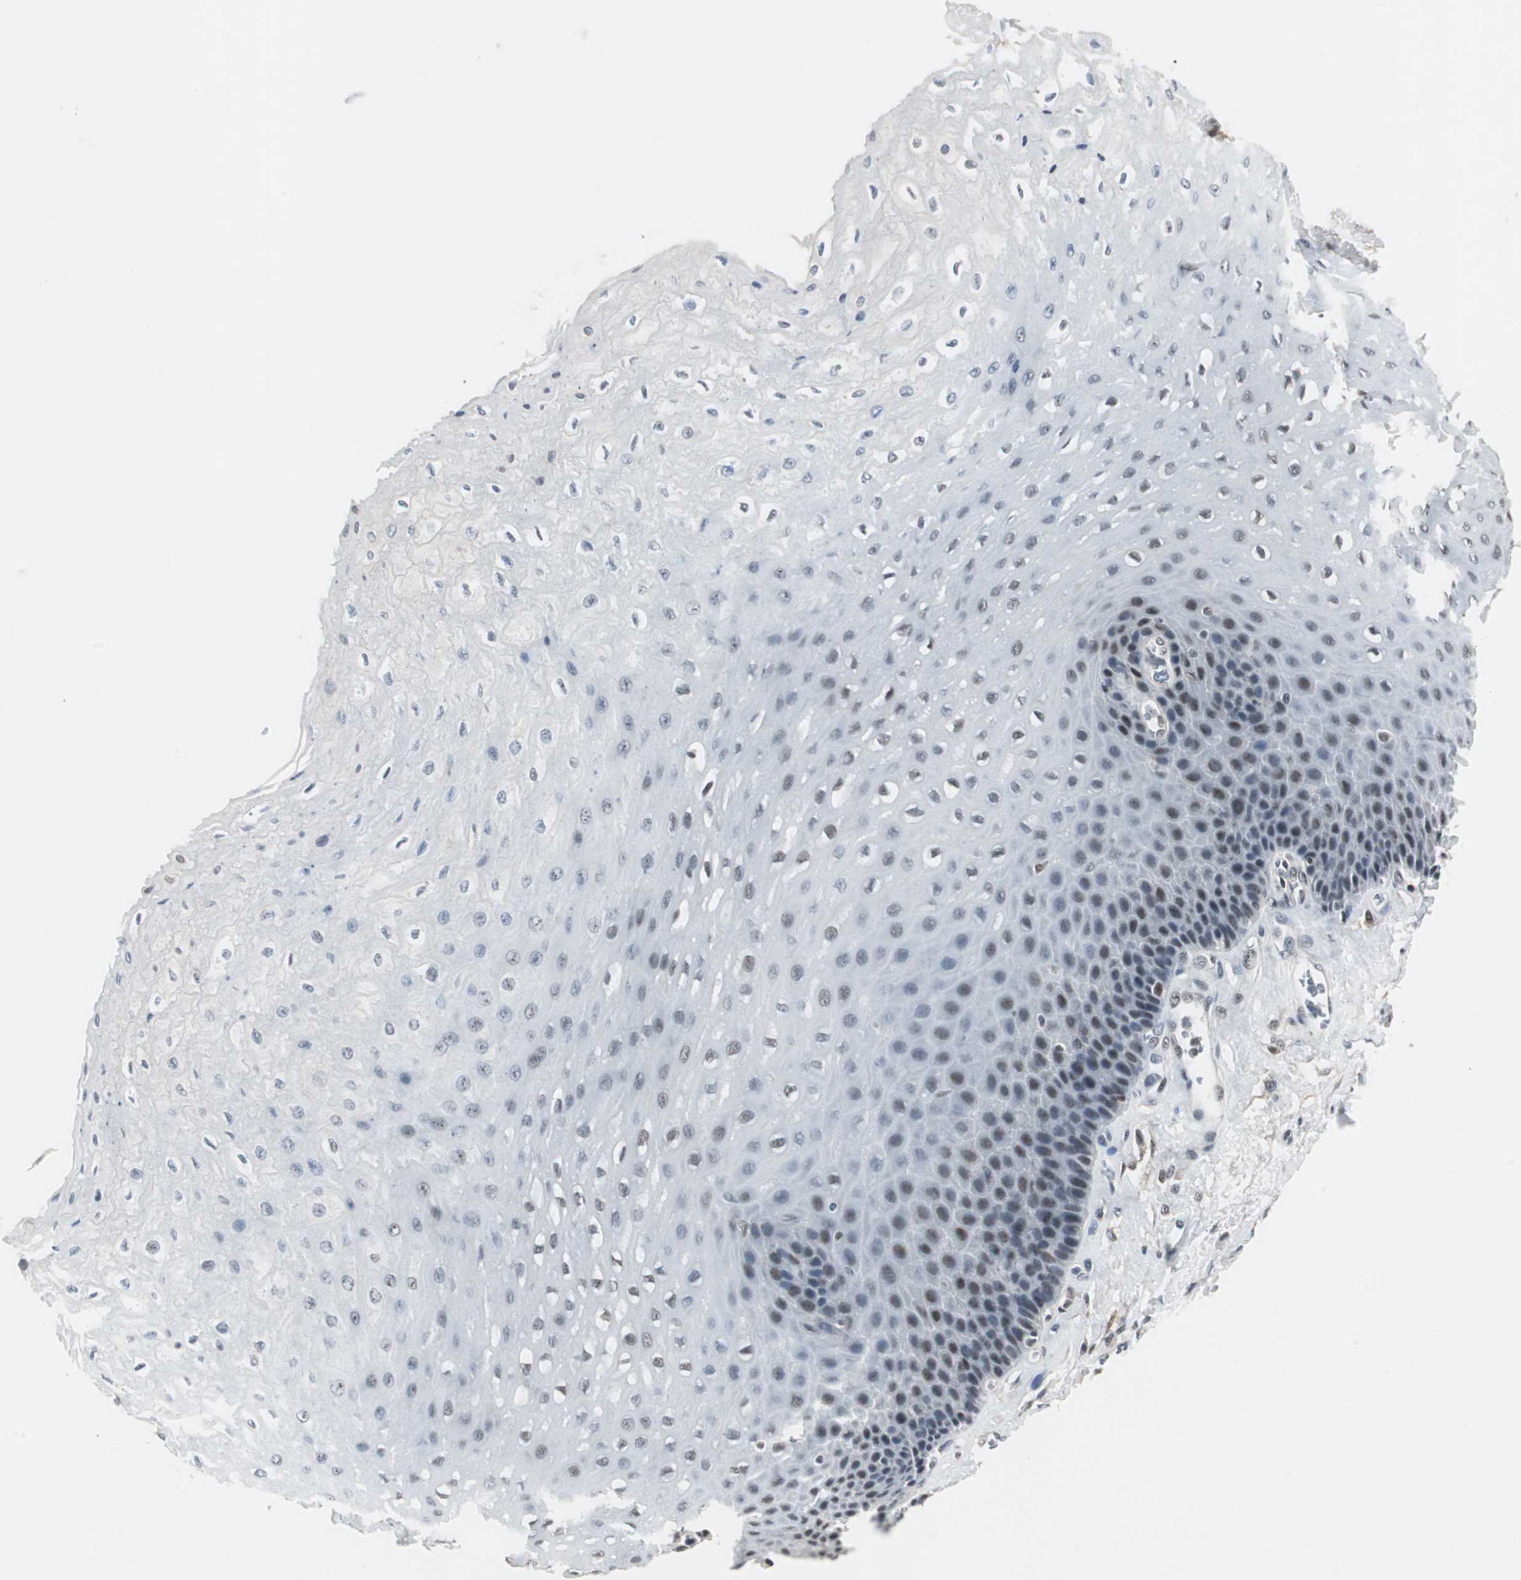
{"staining": {"intensity": "moderate", "quantity": ">75%", "location": "nuclear"}, "tissue": "esophagus", "cell_type": "Squamous epithelial cells", "image_type": "normal", "snomed": [{"axis": "morphology", "description": "Normal tissue, NOS"}, {"axis": "topography", "description": "Esophagus"}], "caption": "High-power microscopy captured an immunohistochemistry (IHC) photomicrograph of unremarkable esophagus, revealing moderate nuclear staining in approximately >75% of squamous epithelial cells.", "gene": "MKX", "patient": {"sex": "female", "age": 72}}